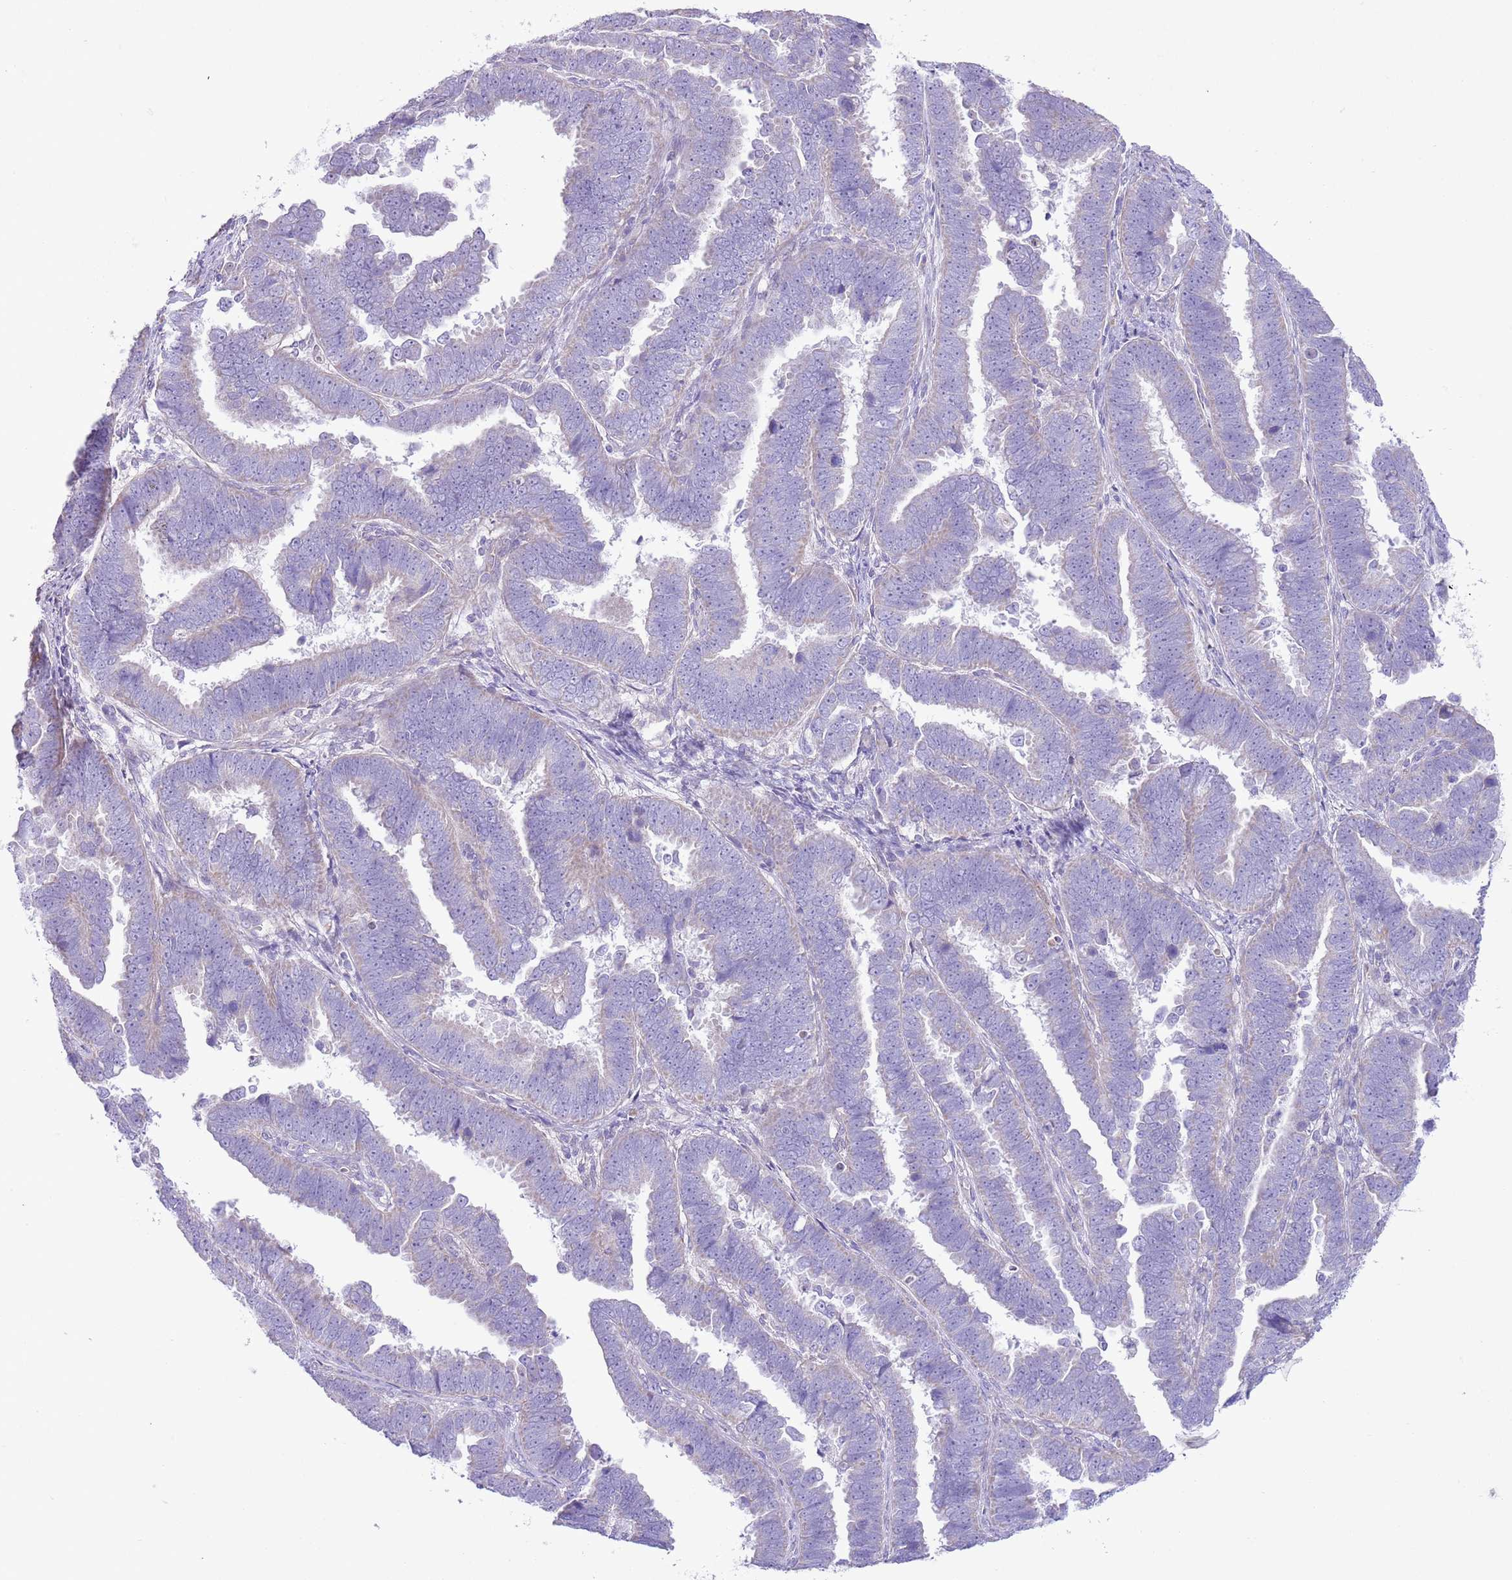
{"staining": {"intensity": "negative", "quantity": "none", "location": "none"}, "tissue": "endometrial cancer", "cell_type": "Tumor cells", "image_type": "cancer", "snomed": [{"axis": "morphology", "description": "Adenocarcinoma, NOS"}, {"axis": "topography", "description": "Endometrium"}], "caption": "High magnification brightfield microscopy of adenocarcinoma (endometrial) stained with DAB (brown) and counterstained with hematoxylin (blue): tumor cells show no significant expression.", "gene": "OAZ2", "patient": {"sex": "female", "age": 75}}